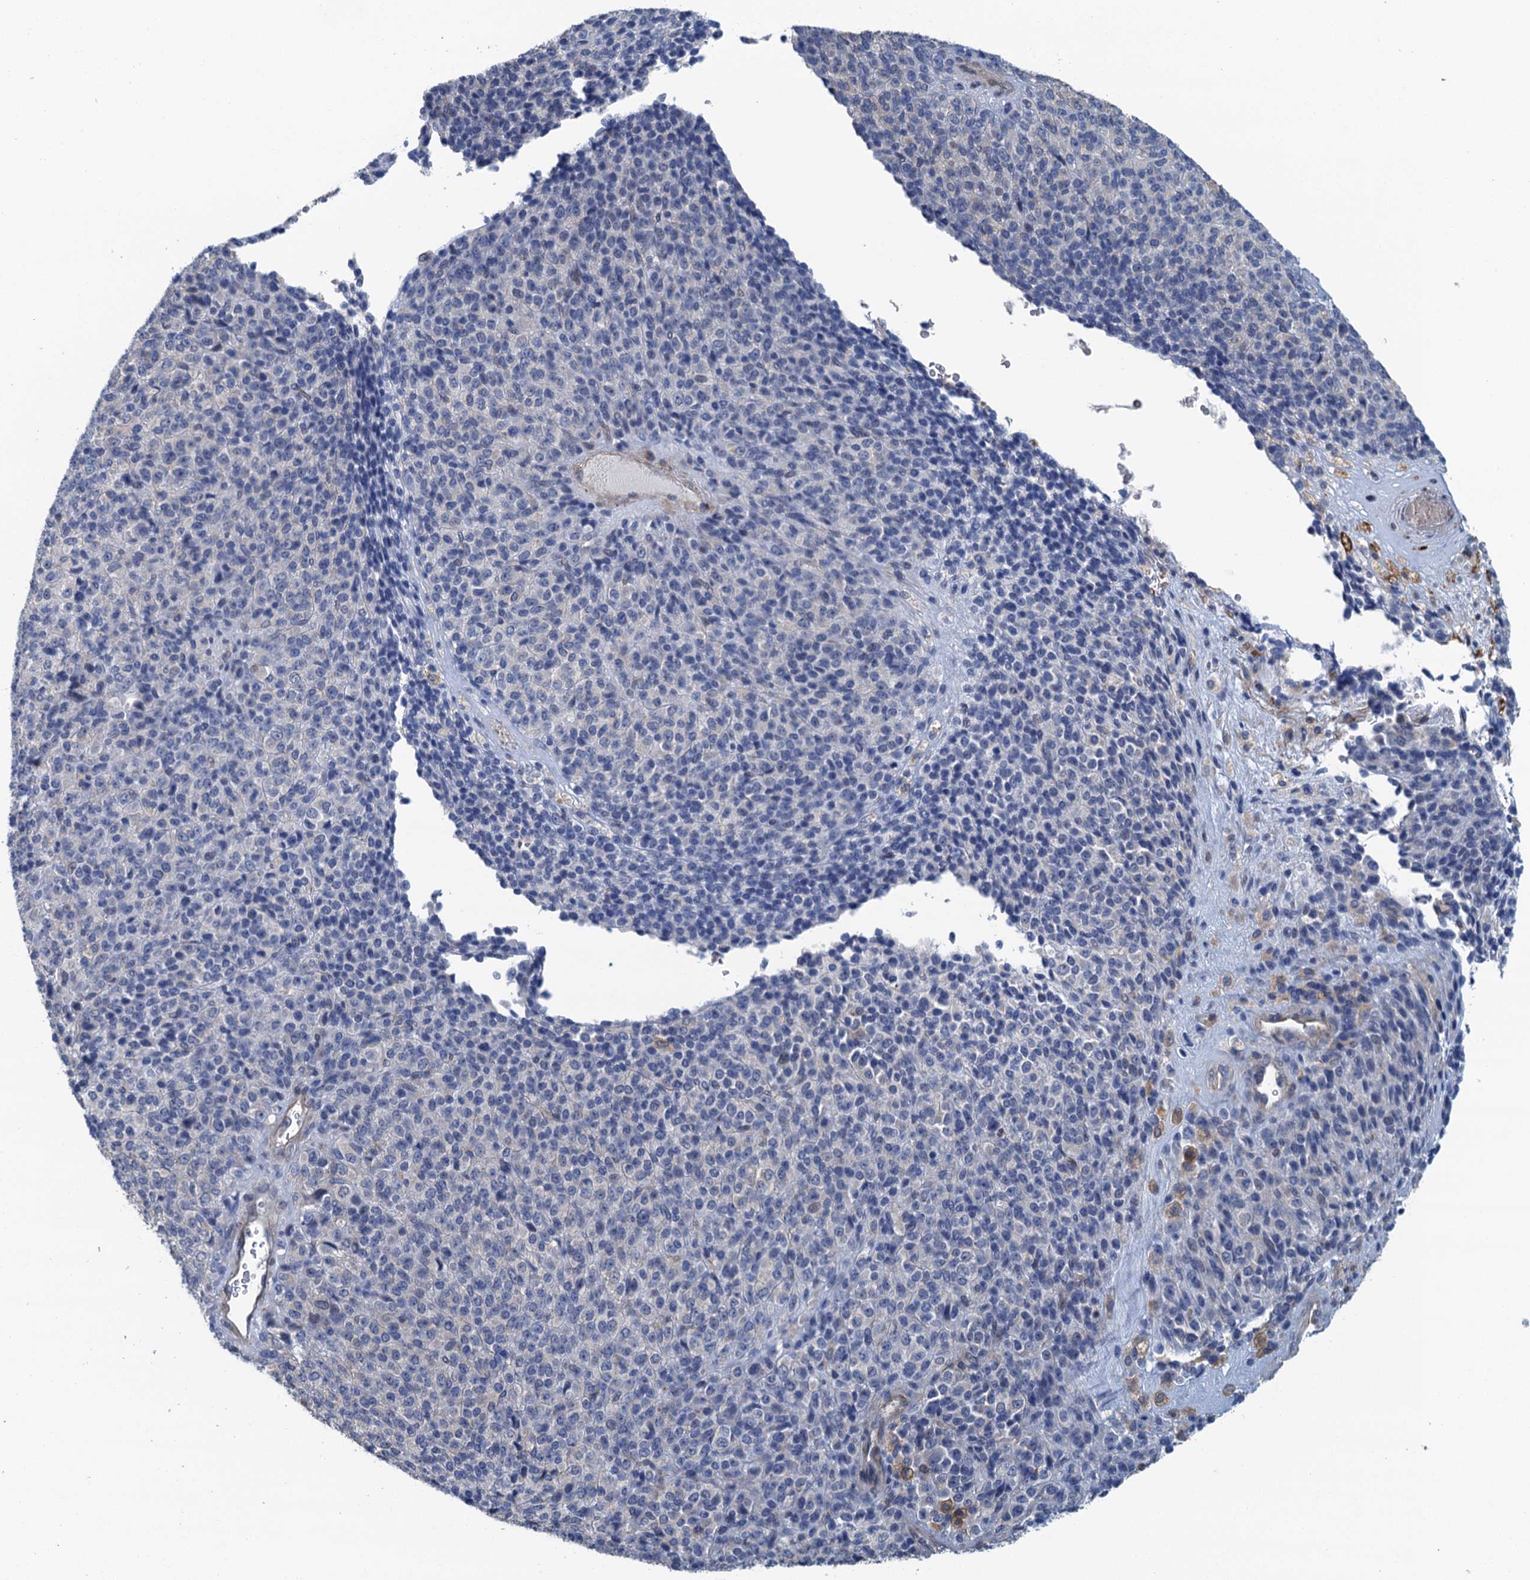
{"staining": {"intensity": "negative", "quantity": "none", "location": "none"}, "tissue": "melanoma", "cell_type": "Tumor cells", "image_type": "cancer", "snomed": [{"axis": "morphology", "description": "Malignant melanoma, Metastatic site"}, {"axis": "topography", "description": "Brain"}], "caption": "A histopathology image of melanoma stained for a protein reveals no brown staining in tumor cells.", "gene": "RSAD2", "patient": {"sex": "female", "age": 56}}